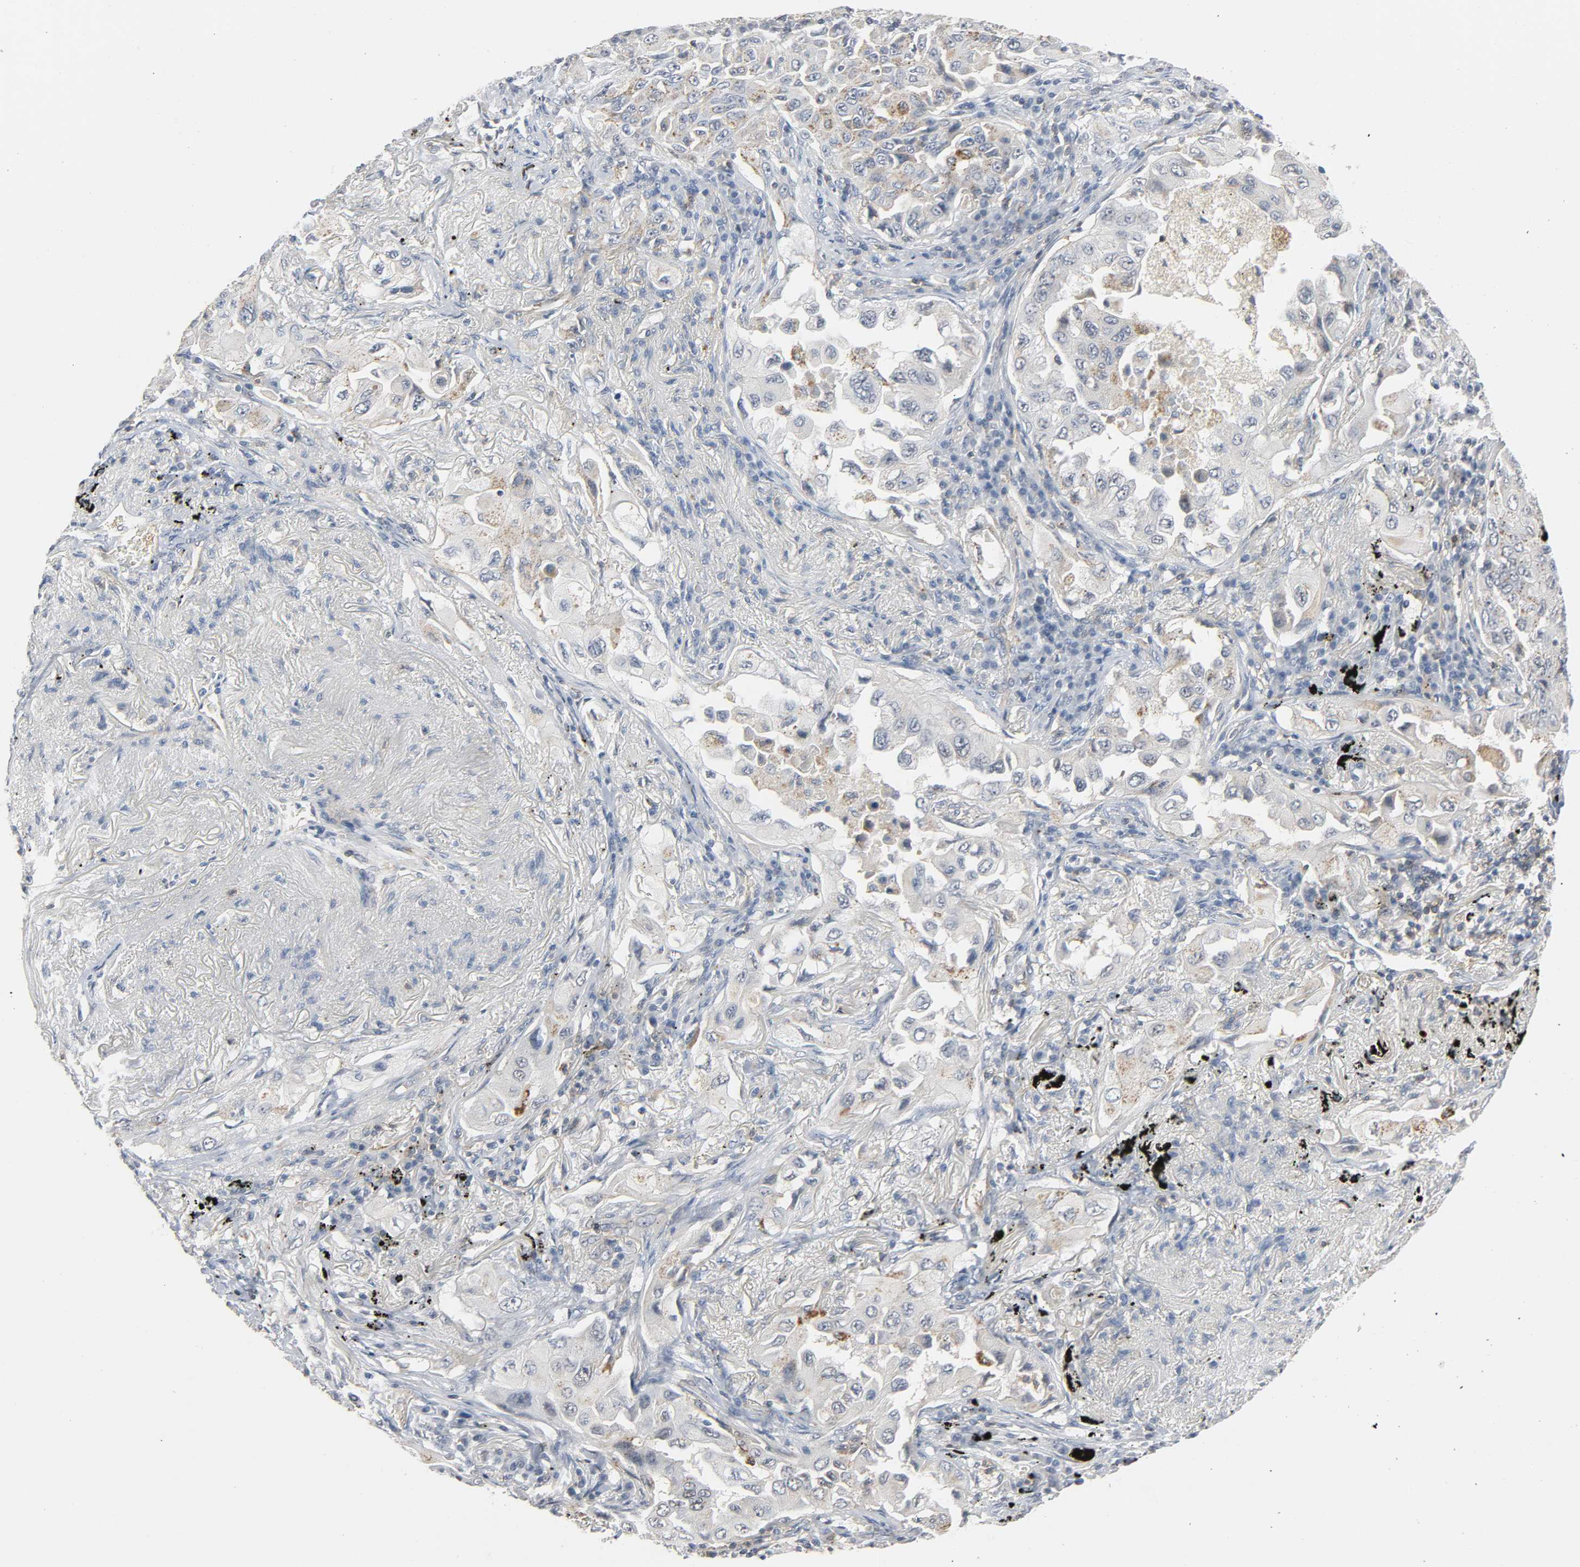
{"staining": {"intensity": "weak", "quantity": "<25%", "location": "cytoplasmic/membranous"}, "tissue": "lung cancer", "cell_type": "Tumor cells", "image_type": "cancer", "snomed": [{"axis": "morphology", "description": "Adenocarcinoma, NOS"}, {"axis": "topography", "description": "Lung"}], "caption": "DAB (3,3'-diaminobenzidine) immunohistochemical staining of lung cancer shows no significant staining in tumor cells. (DAB (3,3'-diaminobenzidine) immunohistochemistry (IHC) visualized using brightfield microscopy, high magnification).", "gene": "CD4", "patient": {"sex": "female", "age": 65}}